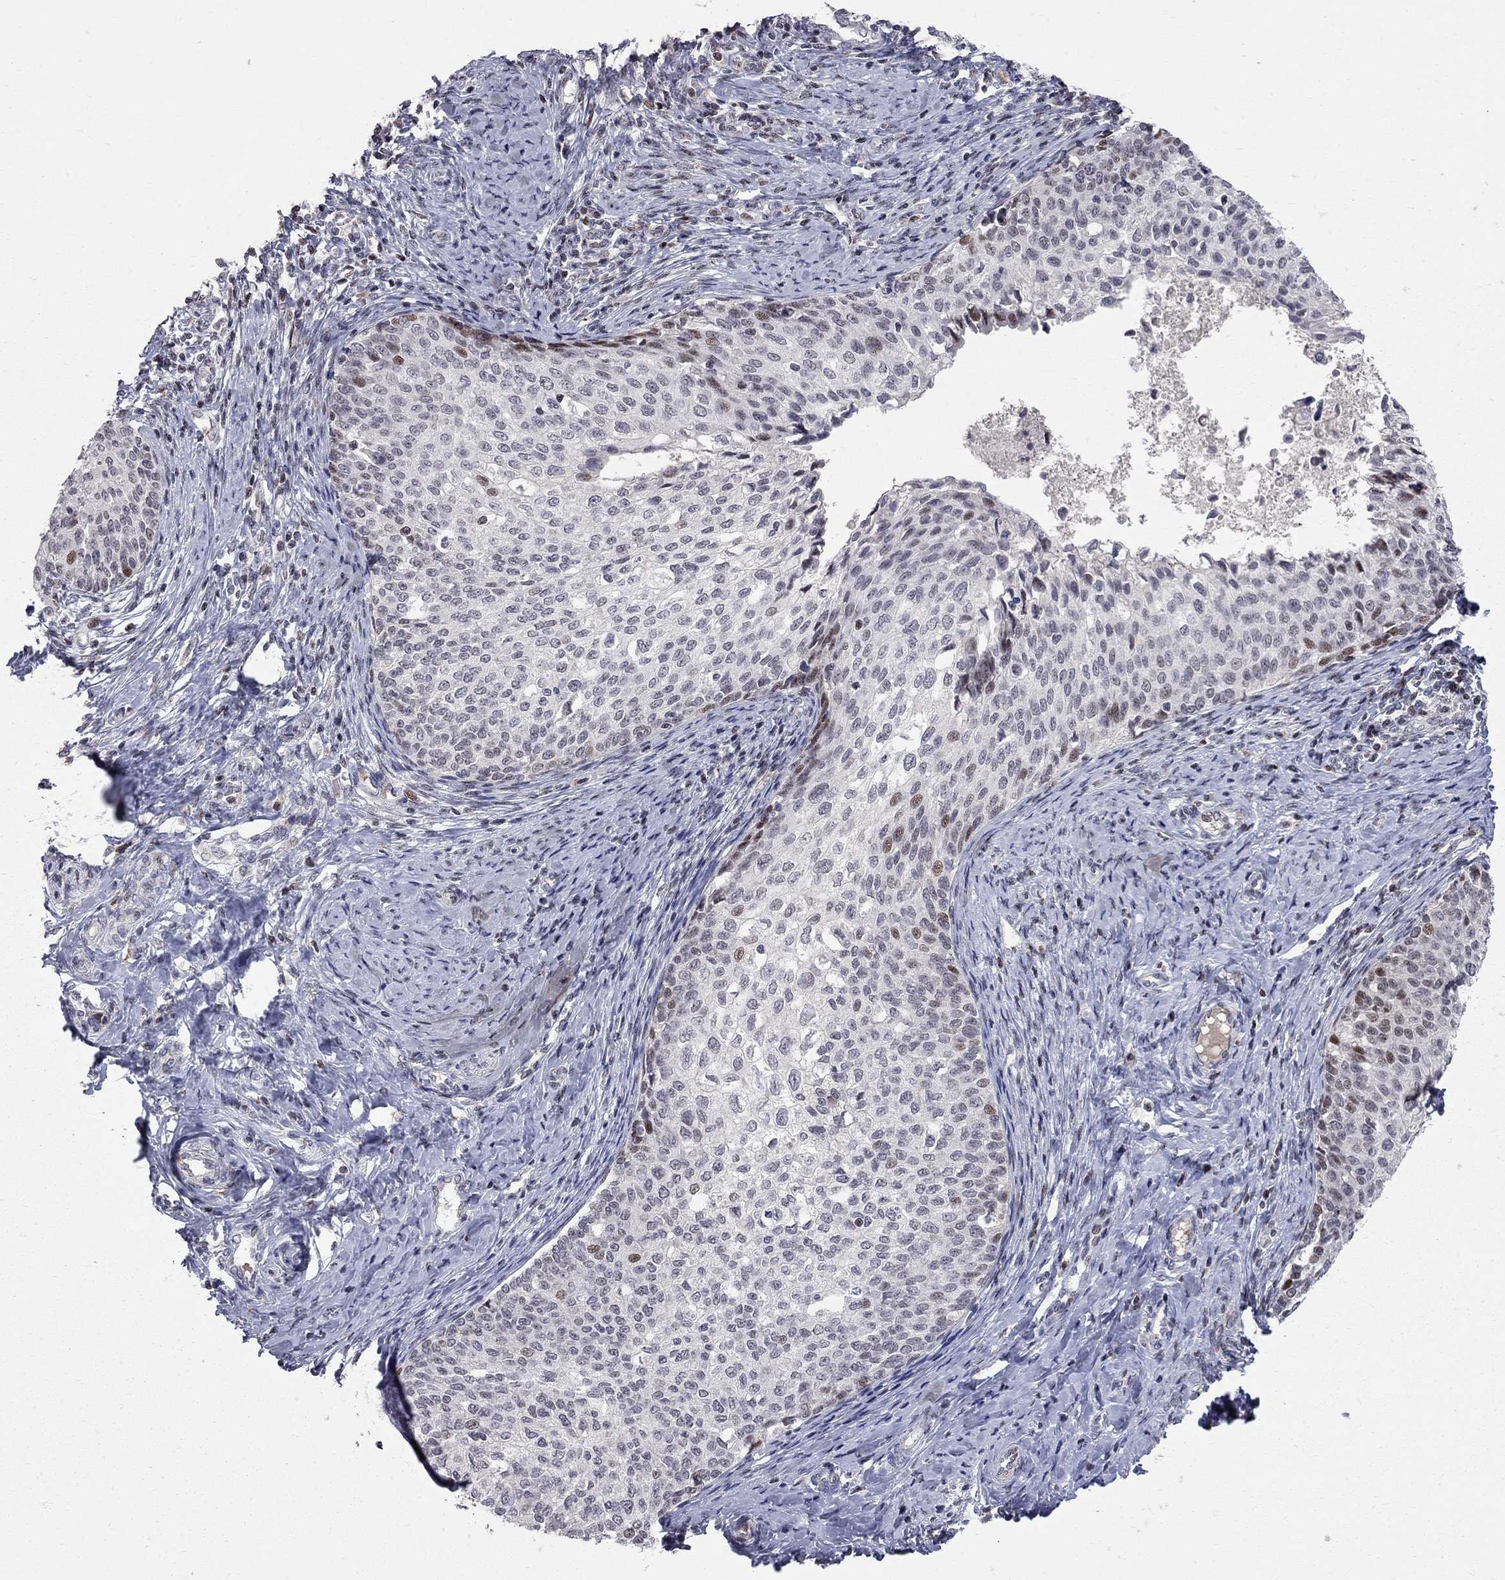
{"staining": {"intensity": "moderate", "quantity": "<25%", "location": "nuclear"}, "tissue": "cervical cancer", "cell_type": "Tumor cells", "image_type": "cancer", "snomed": [{"axis": "morphology", "description": "Squamous cell carcinoma, NOS"}, {"axis": "topography", "description": "Cervix"}], "caption": "Immunohistochemistry micrograph of neoplastic tissue: cervical squamous cell carcinoma stained using IHC reveals low levels of moderate protein expression localized specifically in the nuclear of tumor cells, appearing as a nuclear brown color.", "gene": "HDAC3", "patient": {"sex": "female", "age": 51}}